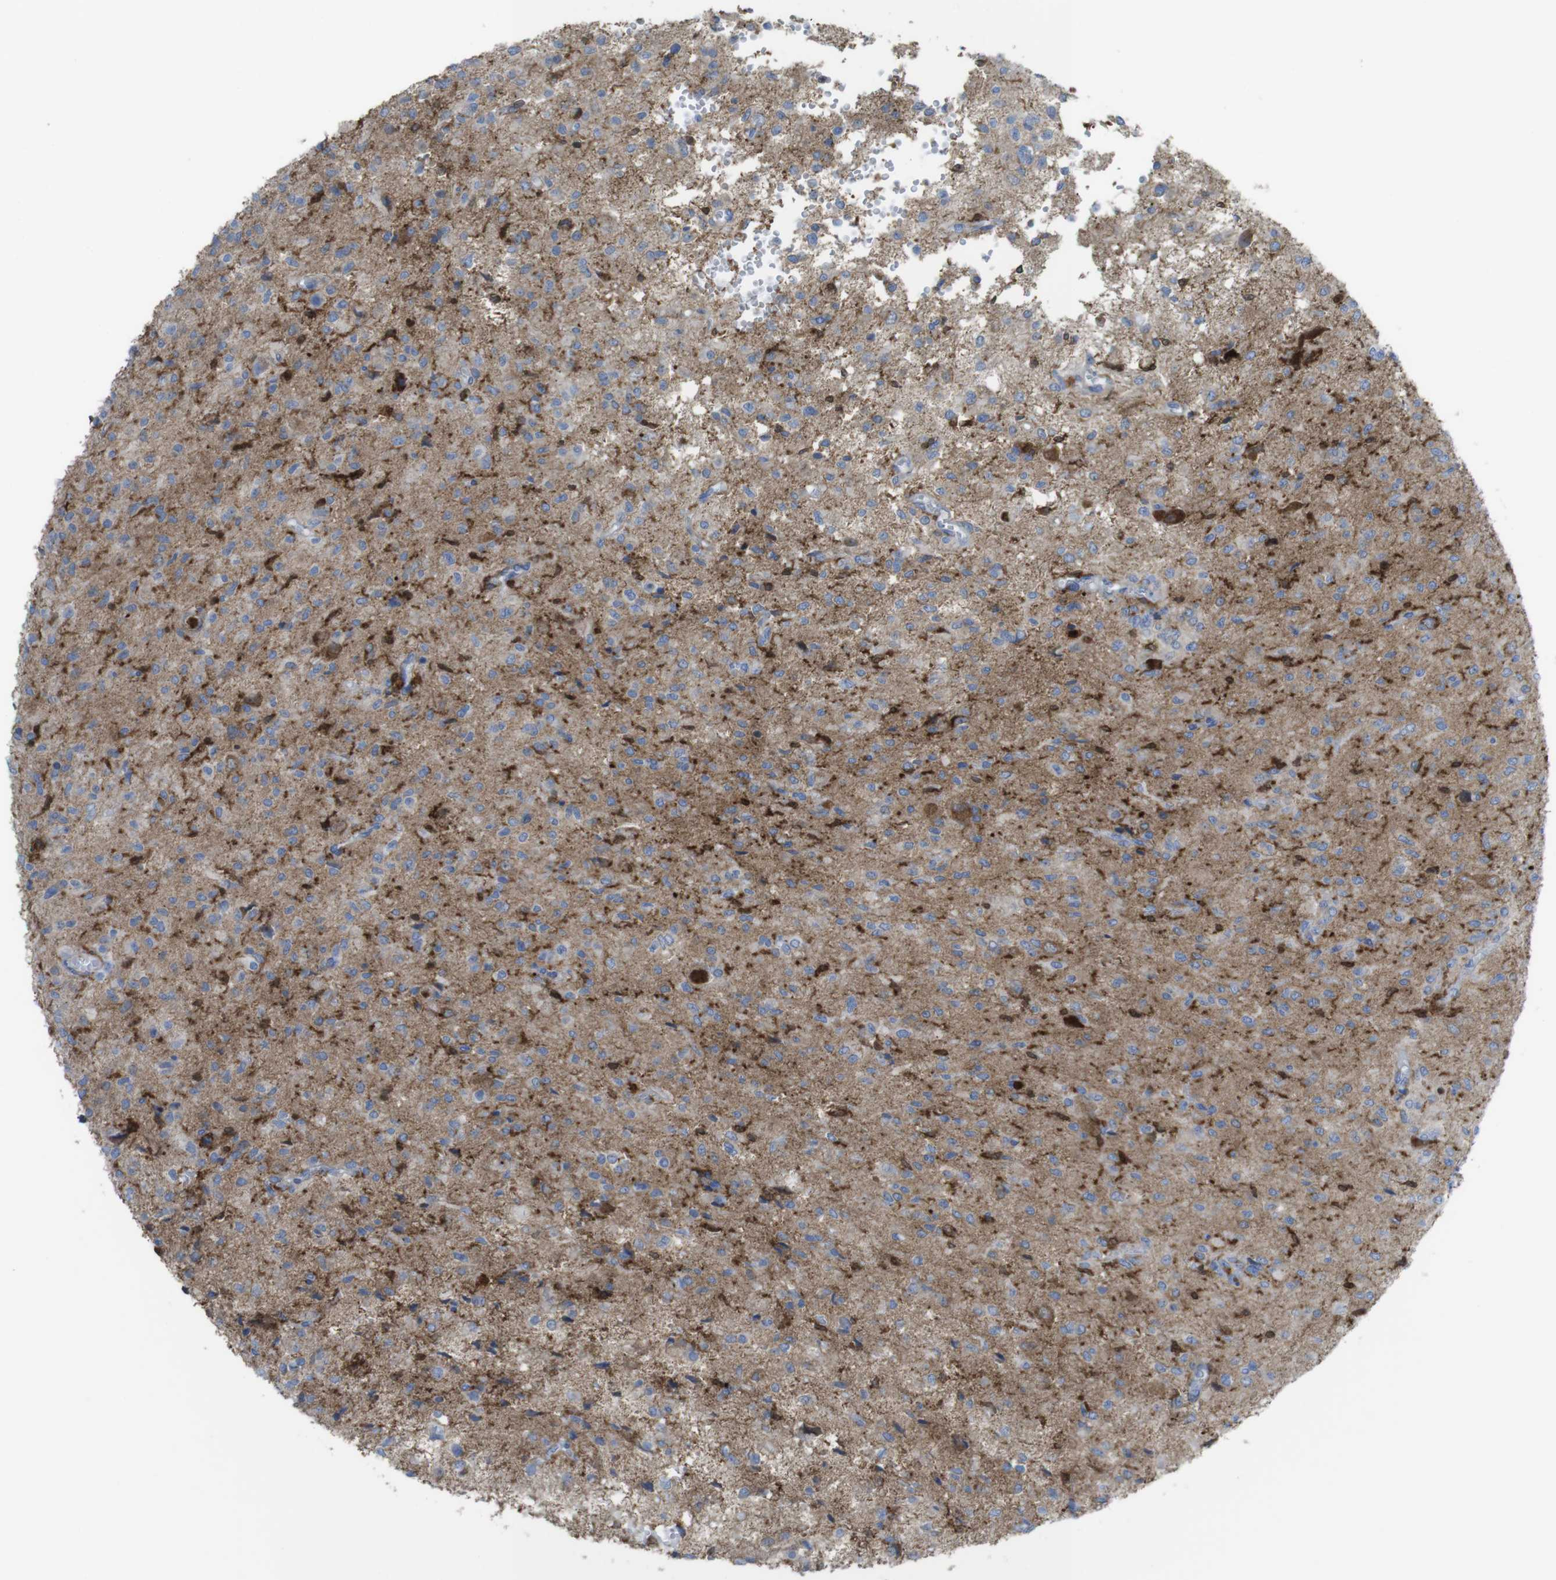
{"staining": {"intensity": "moderate", "quantity": ">75%", "location": "cytoplasmic/membranous"}, "tissue": "glioma", "cell_type": "Tumor cells", "image_type": "cancer", "snomed": [{"axis": "morphology", "description": "Glioma, malignant, High grade"}, {"axis": "topography", "description": "Brain"}], "caption": "Human glioma stained for a protein (brown) shows moderate cytoplasmic/membranous positive positivity in about >75% of tumor cells.", "gene": "PRKCD", "patient": {"sex": "female", "age": 59}}